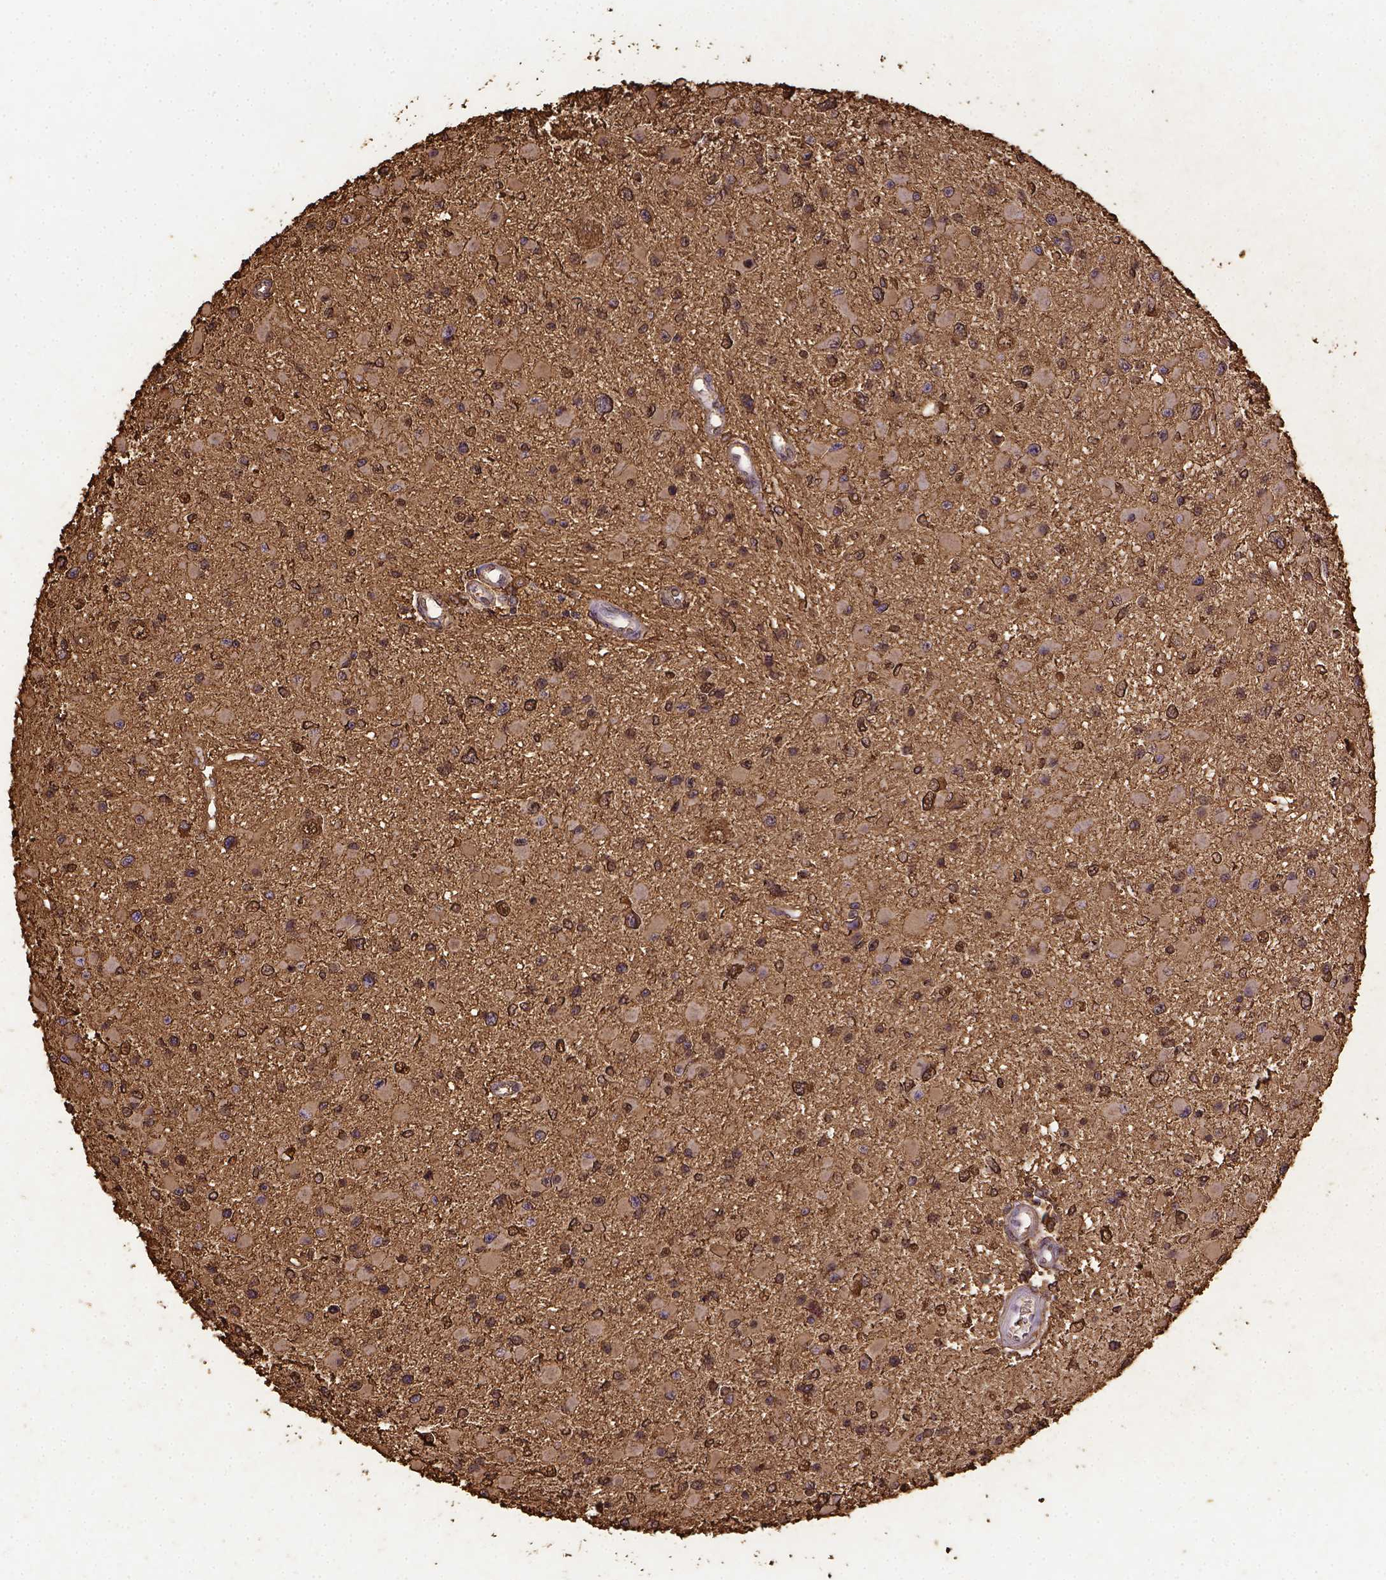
{"staining": {"intensity": "strong", "quantity": ">75%", "location": "cytoplasmic/membranous,nuclear"}, "tissue": "glioma", "cell_type": "Tumor cells", "image_type": "cancer", "snomed": [{"axis": "morphology", "description": "Glioma, malignant, High grade"}, {"axis": "topography", "description": "Brain"}], "caption": "Protein expression analysis of human glioma reveals strong cytoplasmic/membranous and nuclear expression in approximately >75% of tumor cells.", "gene": "B3GAT1", "patient": {"sex": "male", "age": 54}}